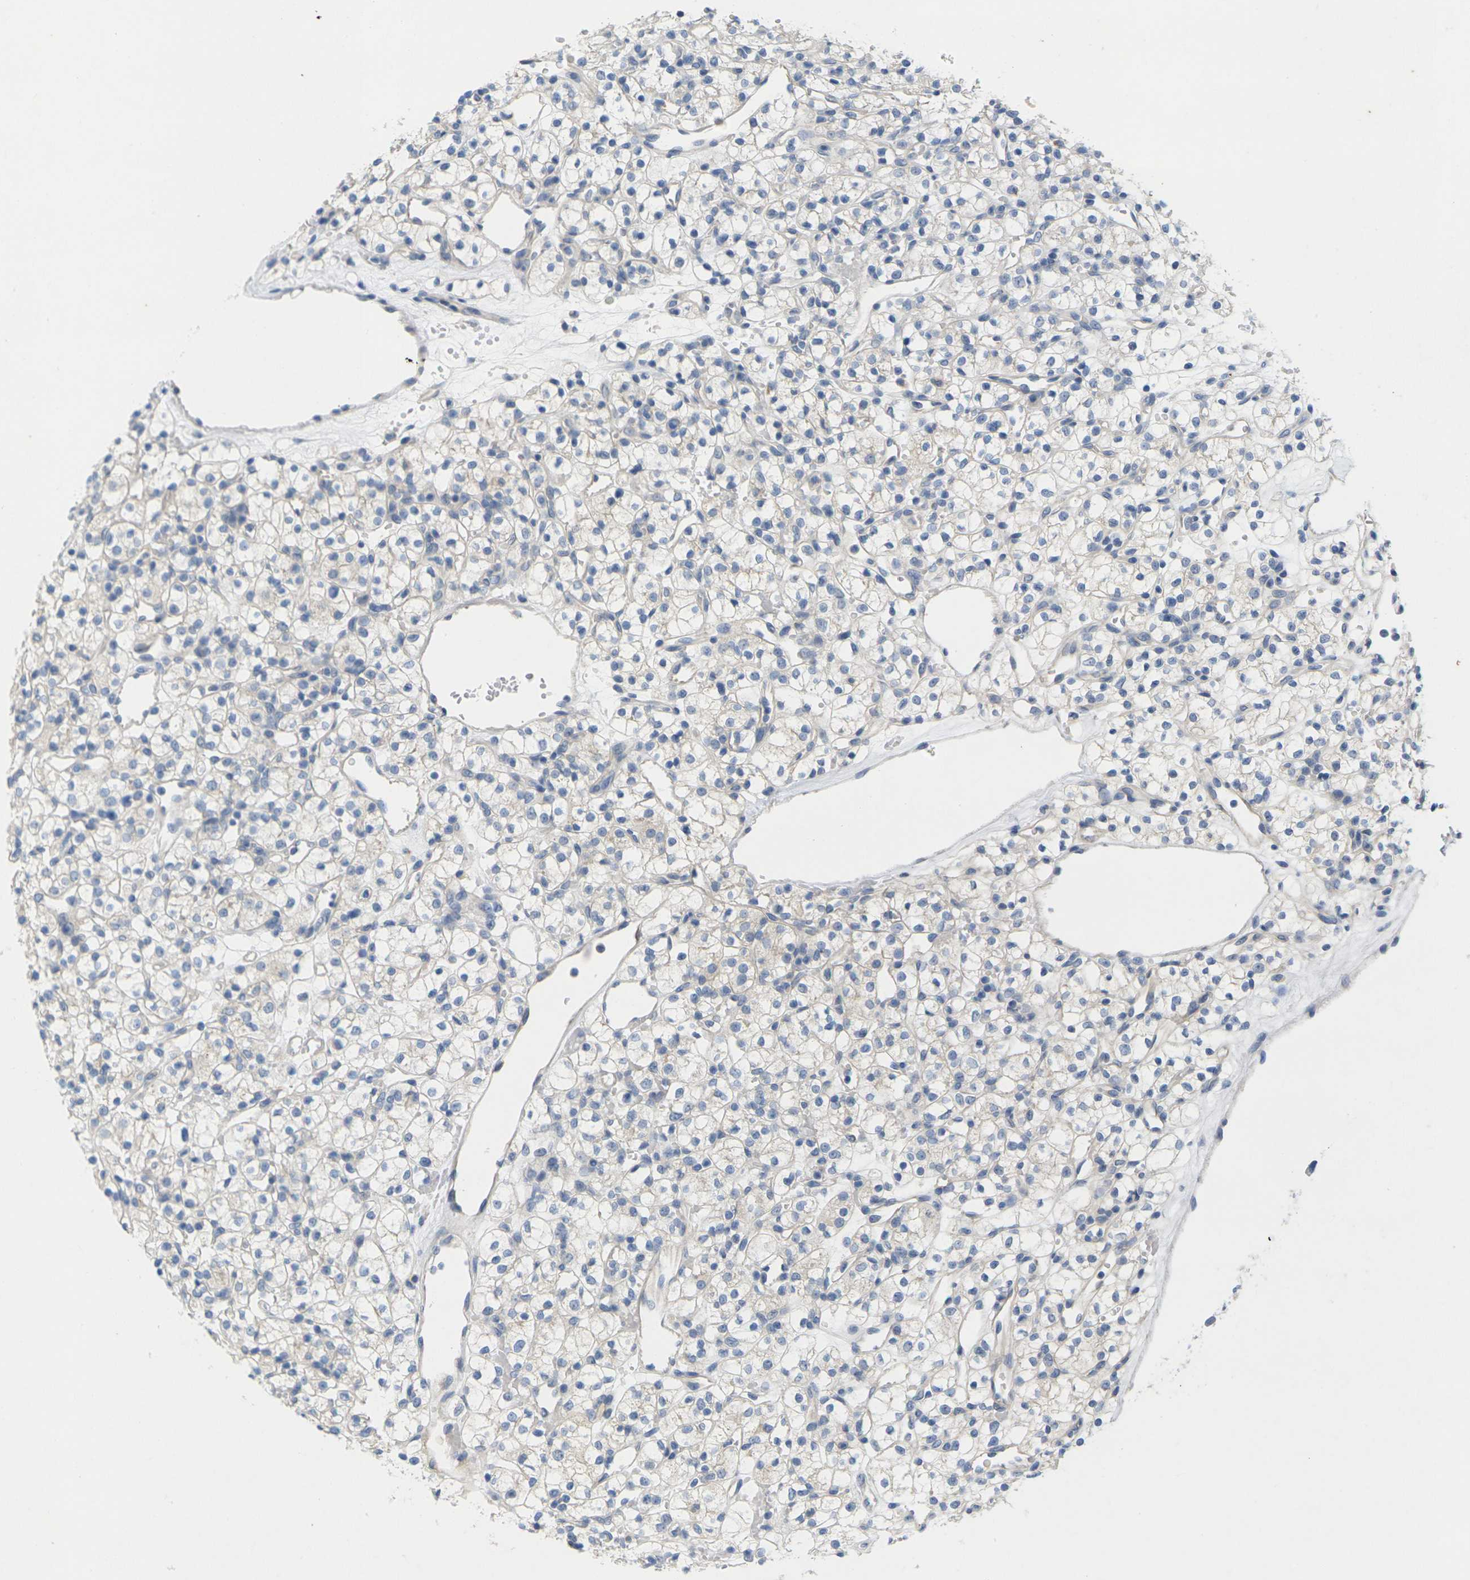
{"staining": {"intensity": "negative", "quantity": "none", "location": "none"}, "tissue": "renal cancer", "cell_type": "Tumor cells", "image_type": "cancer", "snomed": [{"axis": "morphology", "description": "Adenocarcinoma, NOS"}, {"axis": "topography", "description": "Kidney"}], "caption": "An immunohistochemistry (IHC) micrograph of renal cancer (adenocarcinoma) is shown. There is no staining in tumor cells of renal cancer (adenocarcinoma).", "gene": "TNNI3", "patient": {"sex": "female", "age": 60}}